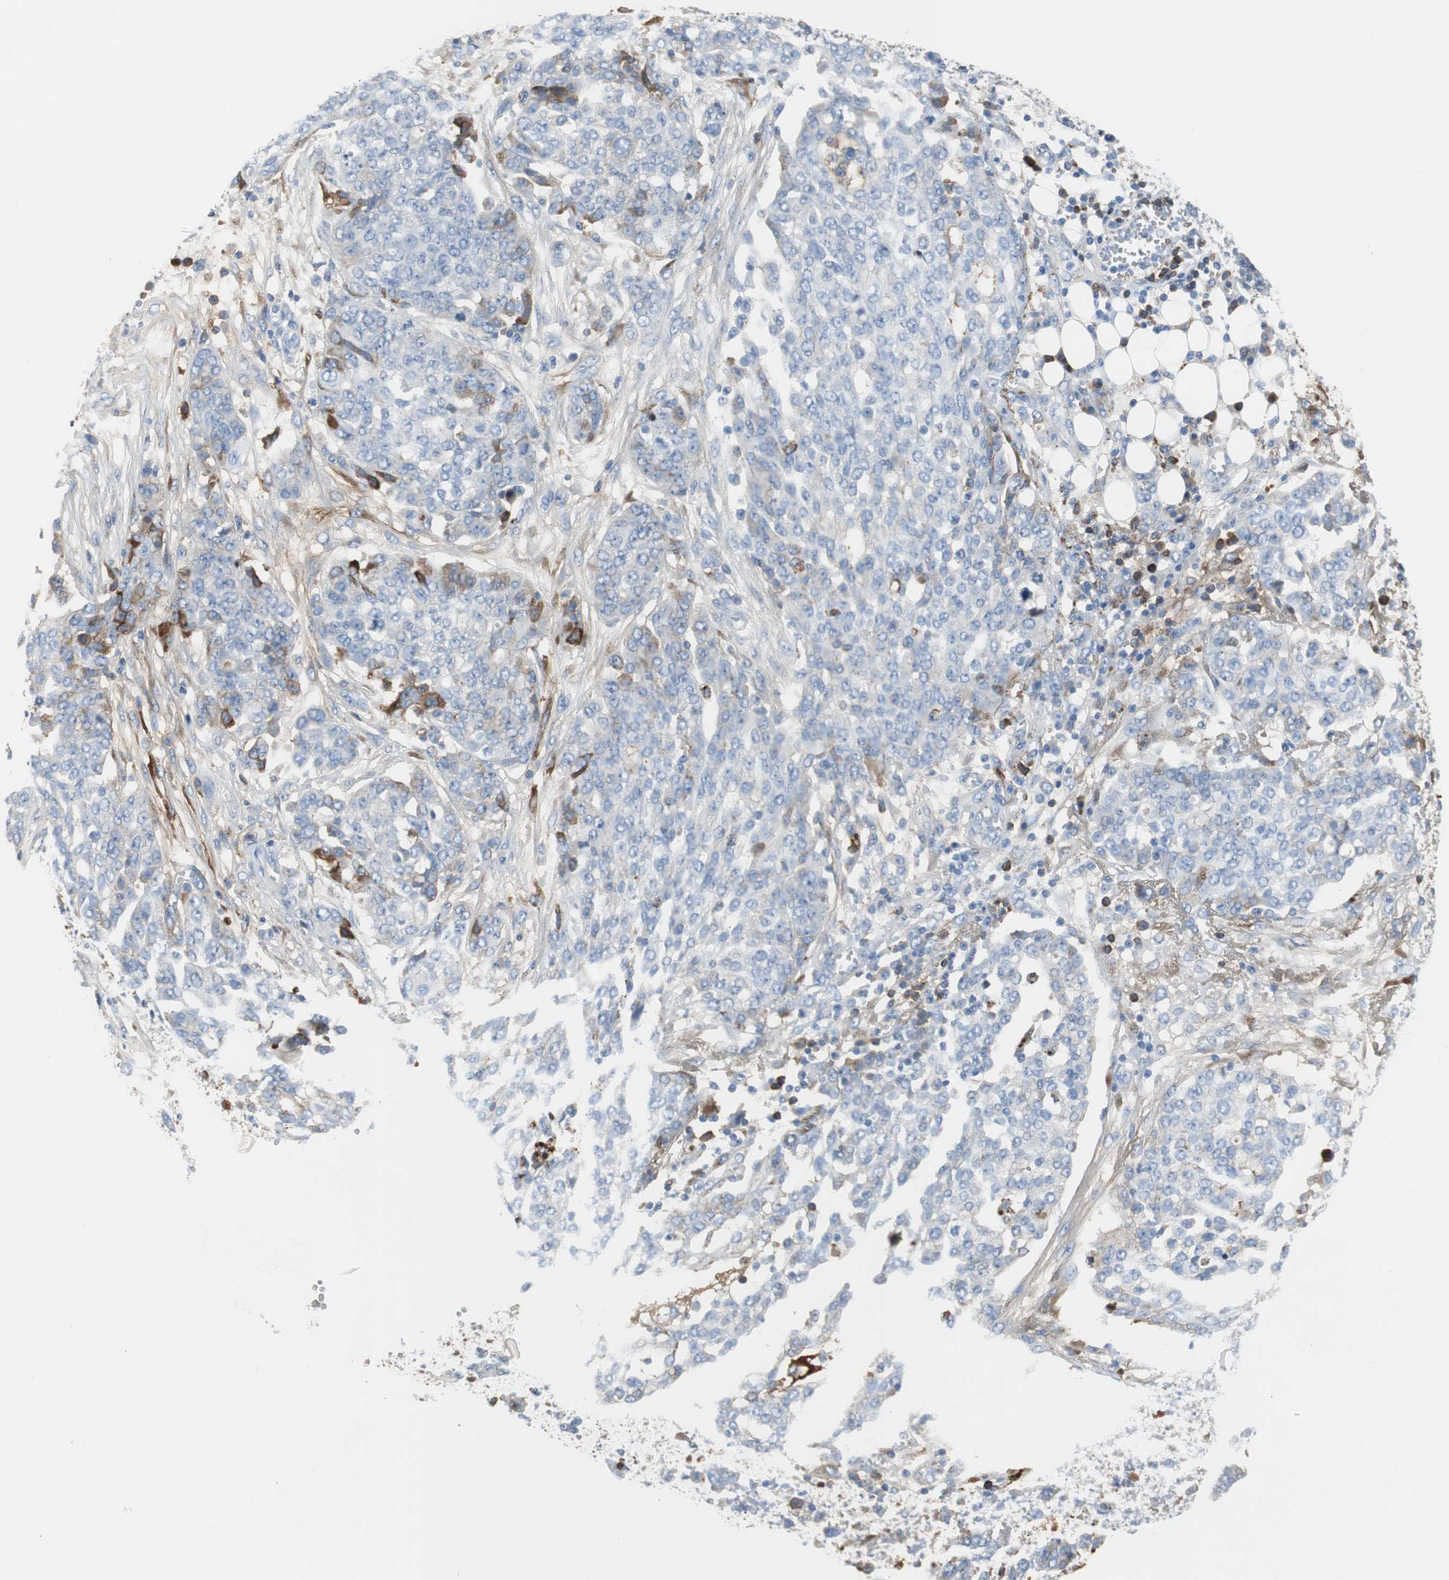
{"staining": {"intensity": "moderate", "quantity": "<25%", "location": "cytoplasmic/membranous"}, "tissue": "ovarian cancer", "cell_type": "Tumor cells", "image_type": "cancer", "snomed": [{"axis": "morphology", "description": "Cystadenocarcinoma, serous, NOS"}, {"axis": "topography", "description": "Soft tissue"}, {"axis": "topography", "description": "Ovary"}], "caption": "This is an image of immunohistochemistry staining of ovarian cancer (serous cystadenocarcinoma), which shows moderate staining in the cytoplasmic/membranous of tumor cells.", "gene": "APCS", "patient": {"sex": "female", "age": 57}}